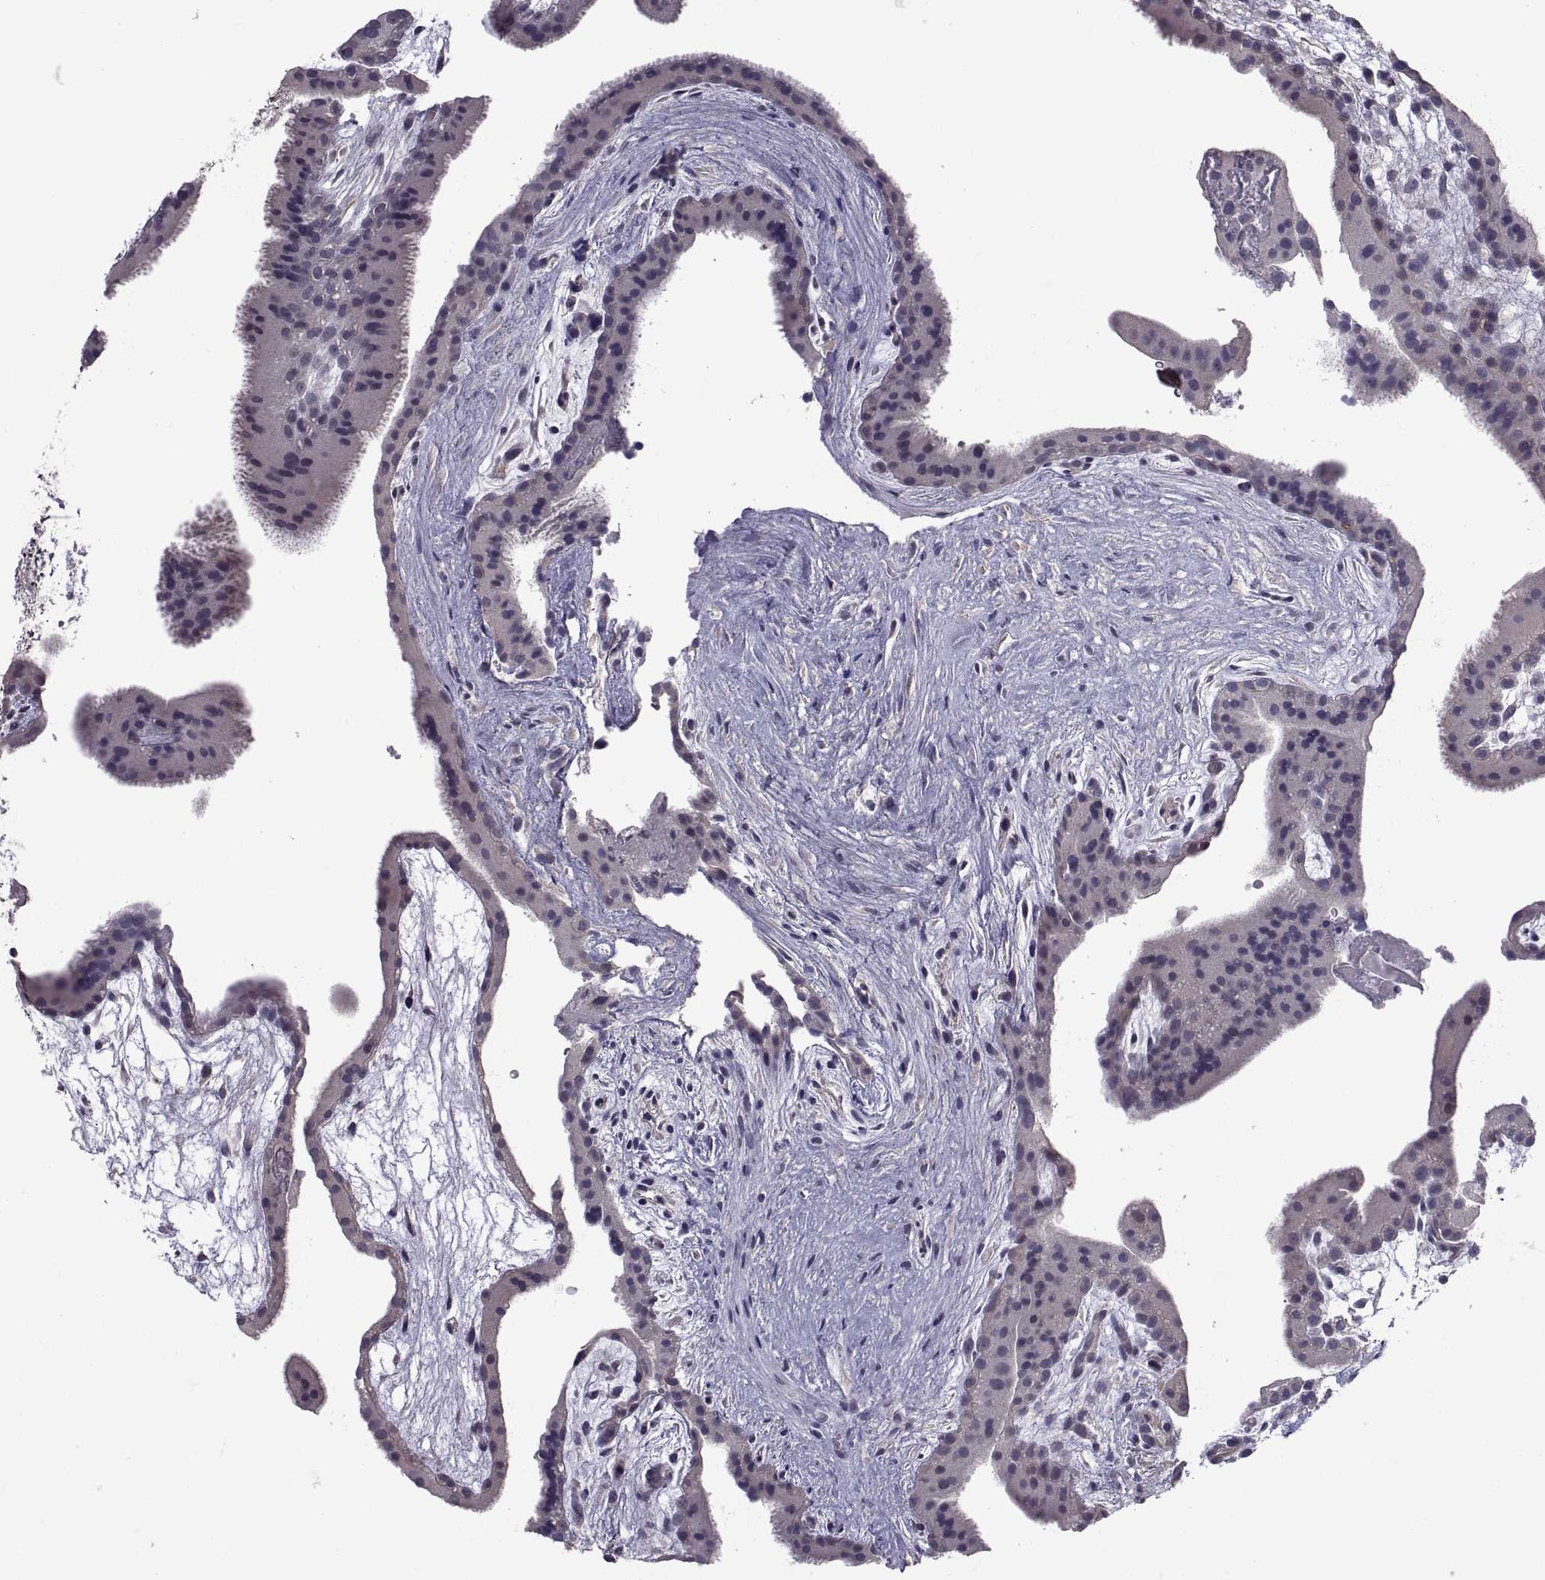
{"staining": {"intensity": "negative", "quantity": "none", "location": "none"}, "tissue": "placenta", "cell_type": "Decidual cells", "image_type": "normal", "snomed": [{"axis": "morphology", "description": "Normal tissue, NOS"}, {"axis": "topography", "description": "Placenta"}], "caption": "The image demonstrates no significant positivity in decidual cells of placenta.", "gene": "NPTX2", "patient": {"sex": "female", "age": 19}}